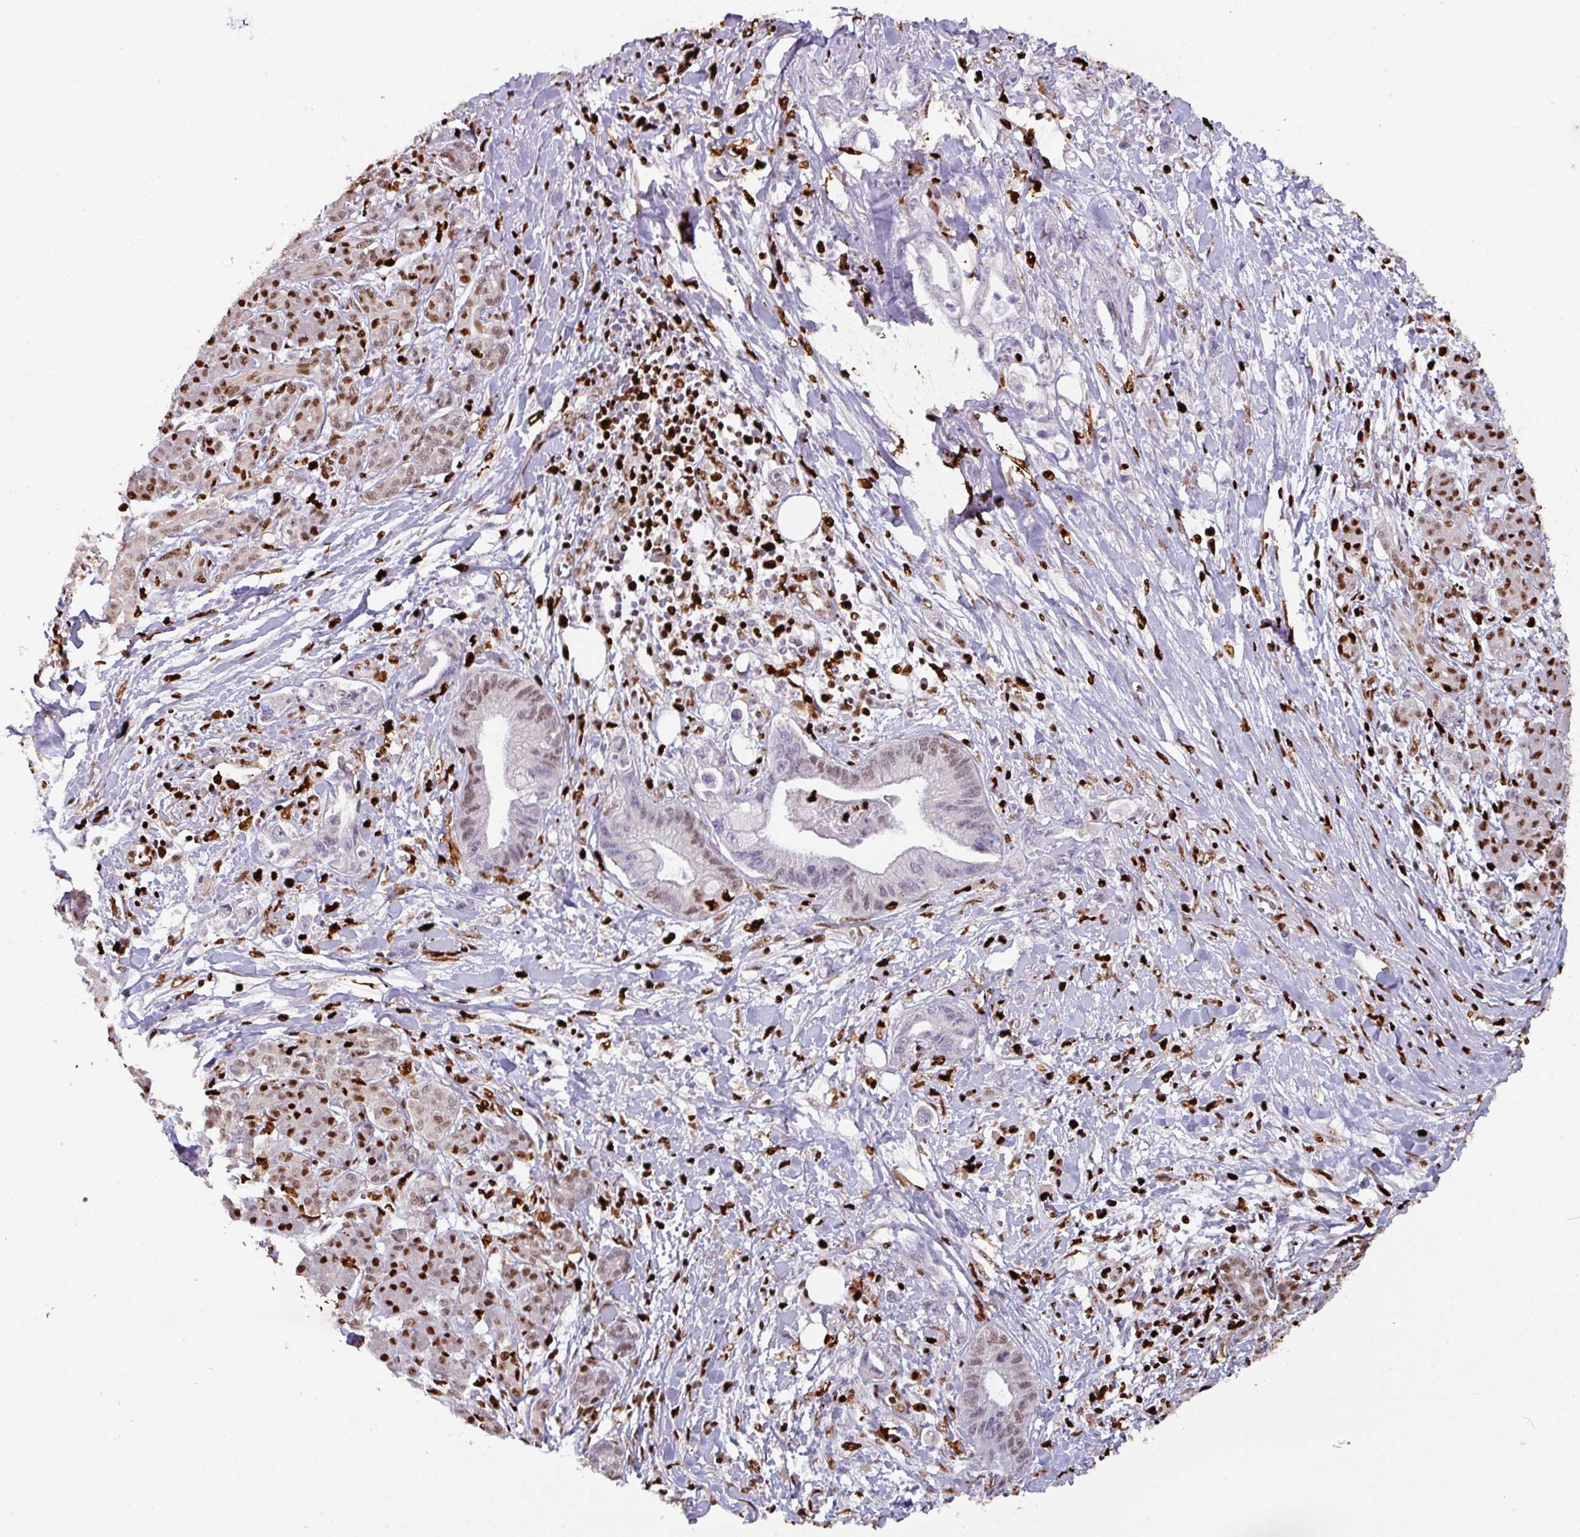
{"staining": {"intensity": "weak", "quantity": "25%-75%", "location": "nuclear"}, "tissue": "pancreatic cancer", "cell_type": "Tumor cells", "image_type": "cancer", "snomed": [{"axis": "morphology", "description": "Adenocarcinoma, NOS"}, {"axis": "topography", "description": "Pancreas"}], "caption": "Pancreatic adenocarcinoma stained for a protein exhibits weak nuclear positivity in tumor cells.", "gene": "SAMHD1", "patient": {"sex": "male", "age": 61}}